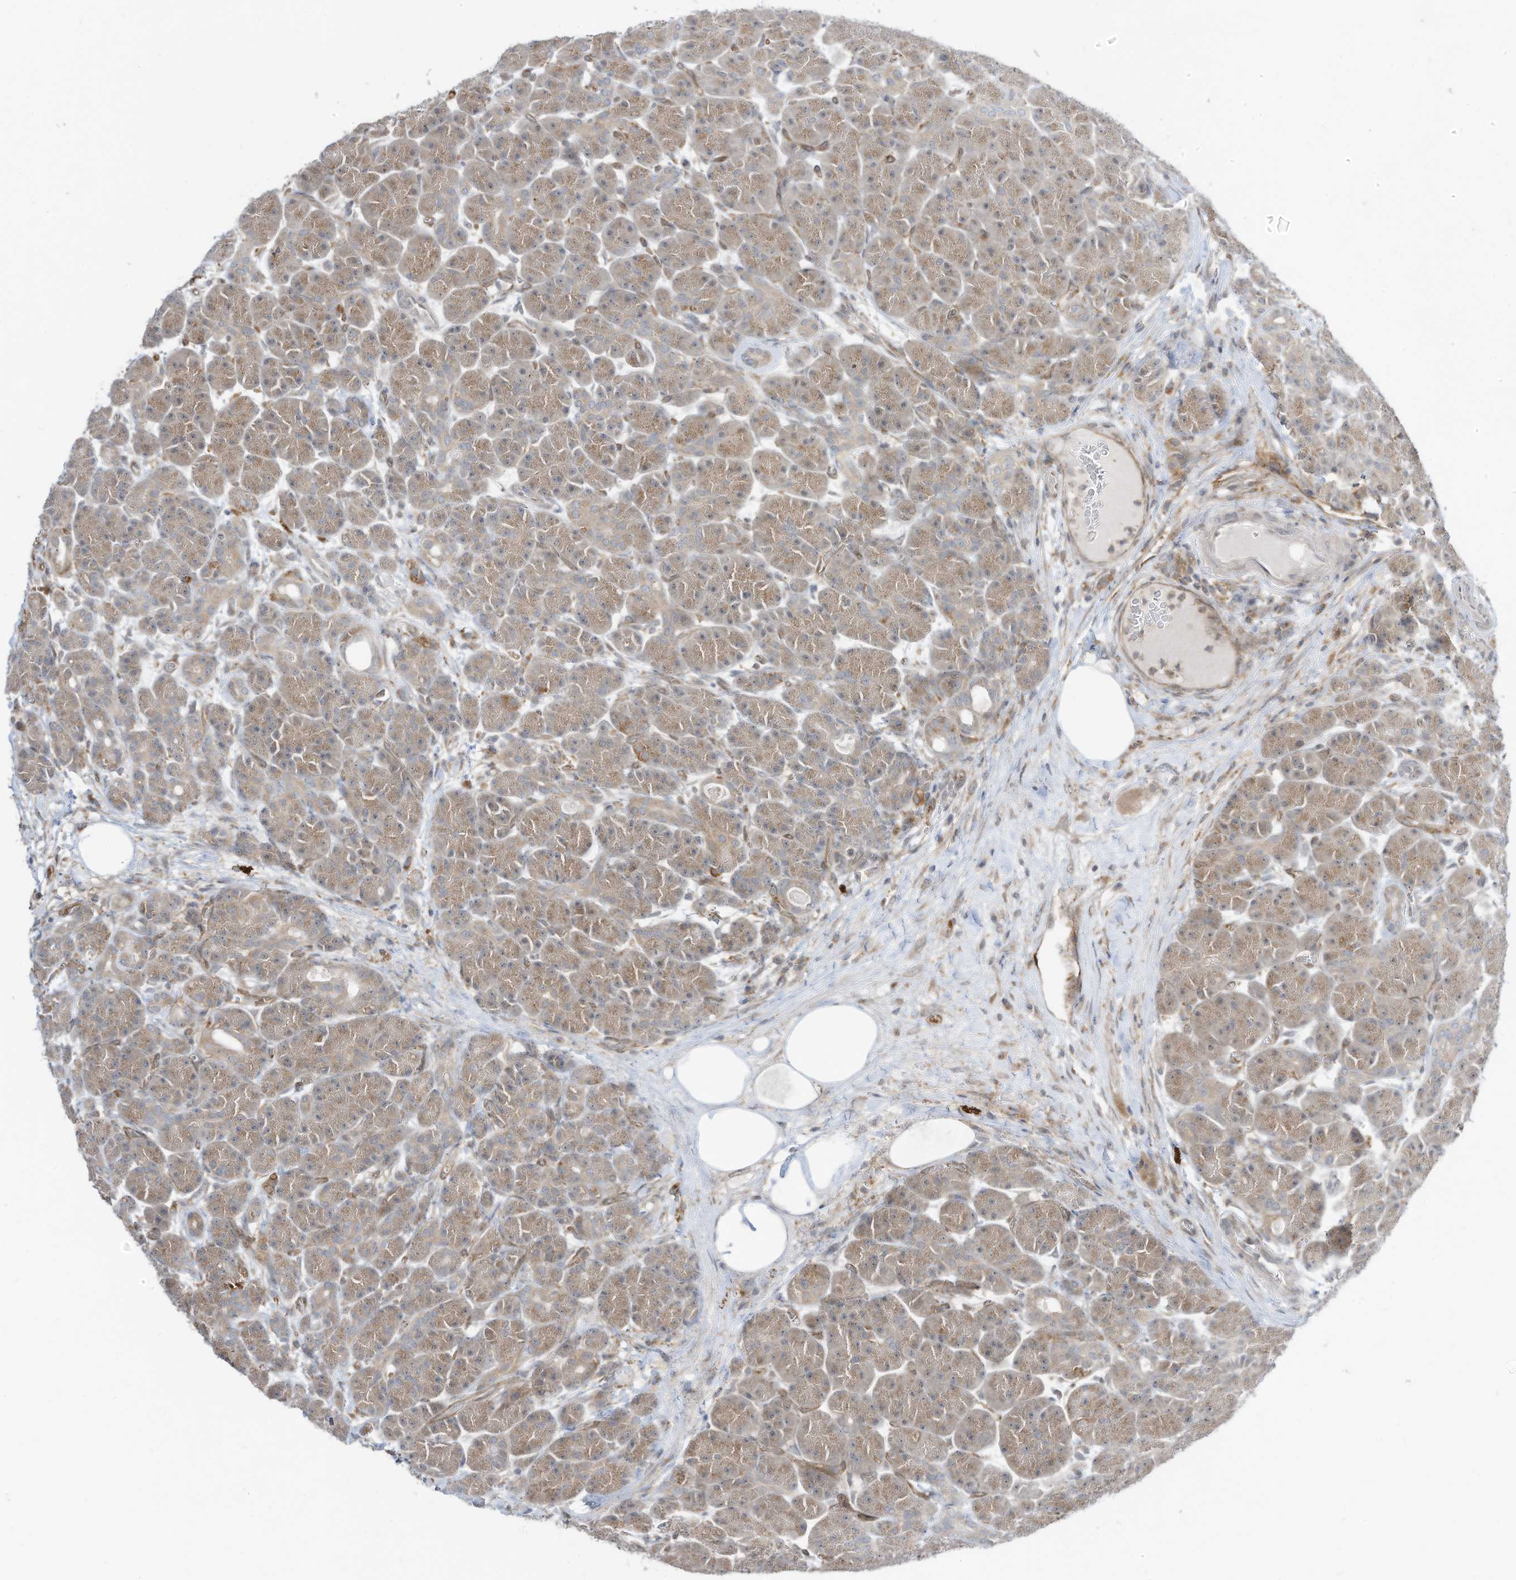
{"staining": {"intensity": "weak", "quantity": ">75%", "location": "cytoplasmic/membranous"}, "tissue": "pancreas", "cell_type": "Exocrine glandular cells", "image_type": "normal", "snomed": [{"axis": "morphology", "description": "Normal tissue, NOS"}, {"axis": "topography", "description": "Pancreas"}], "caption": "The micrograph displays immunohistochemical staining of unremarkable pancreas. There is weak cytoplasmic/membranous staining is identified in about >75% of exocrine glandular cells.", "gene": "DZIP3", "patient": {"sex": "male", "age": 63}}